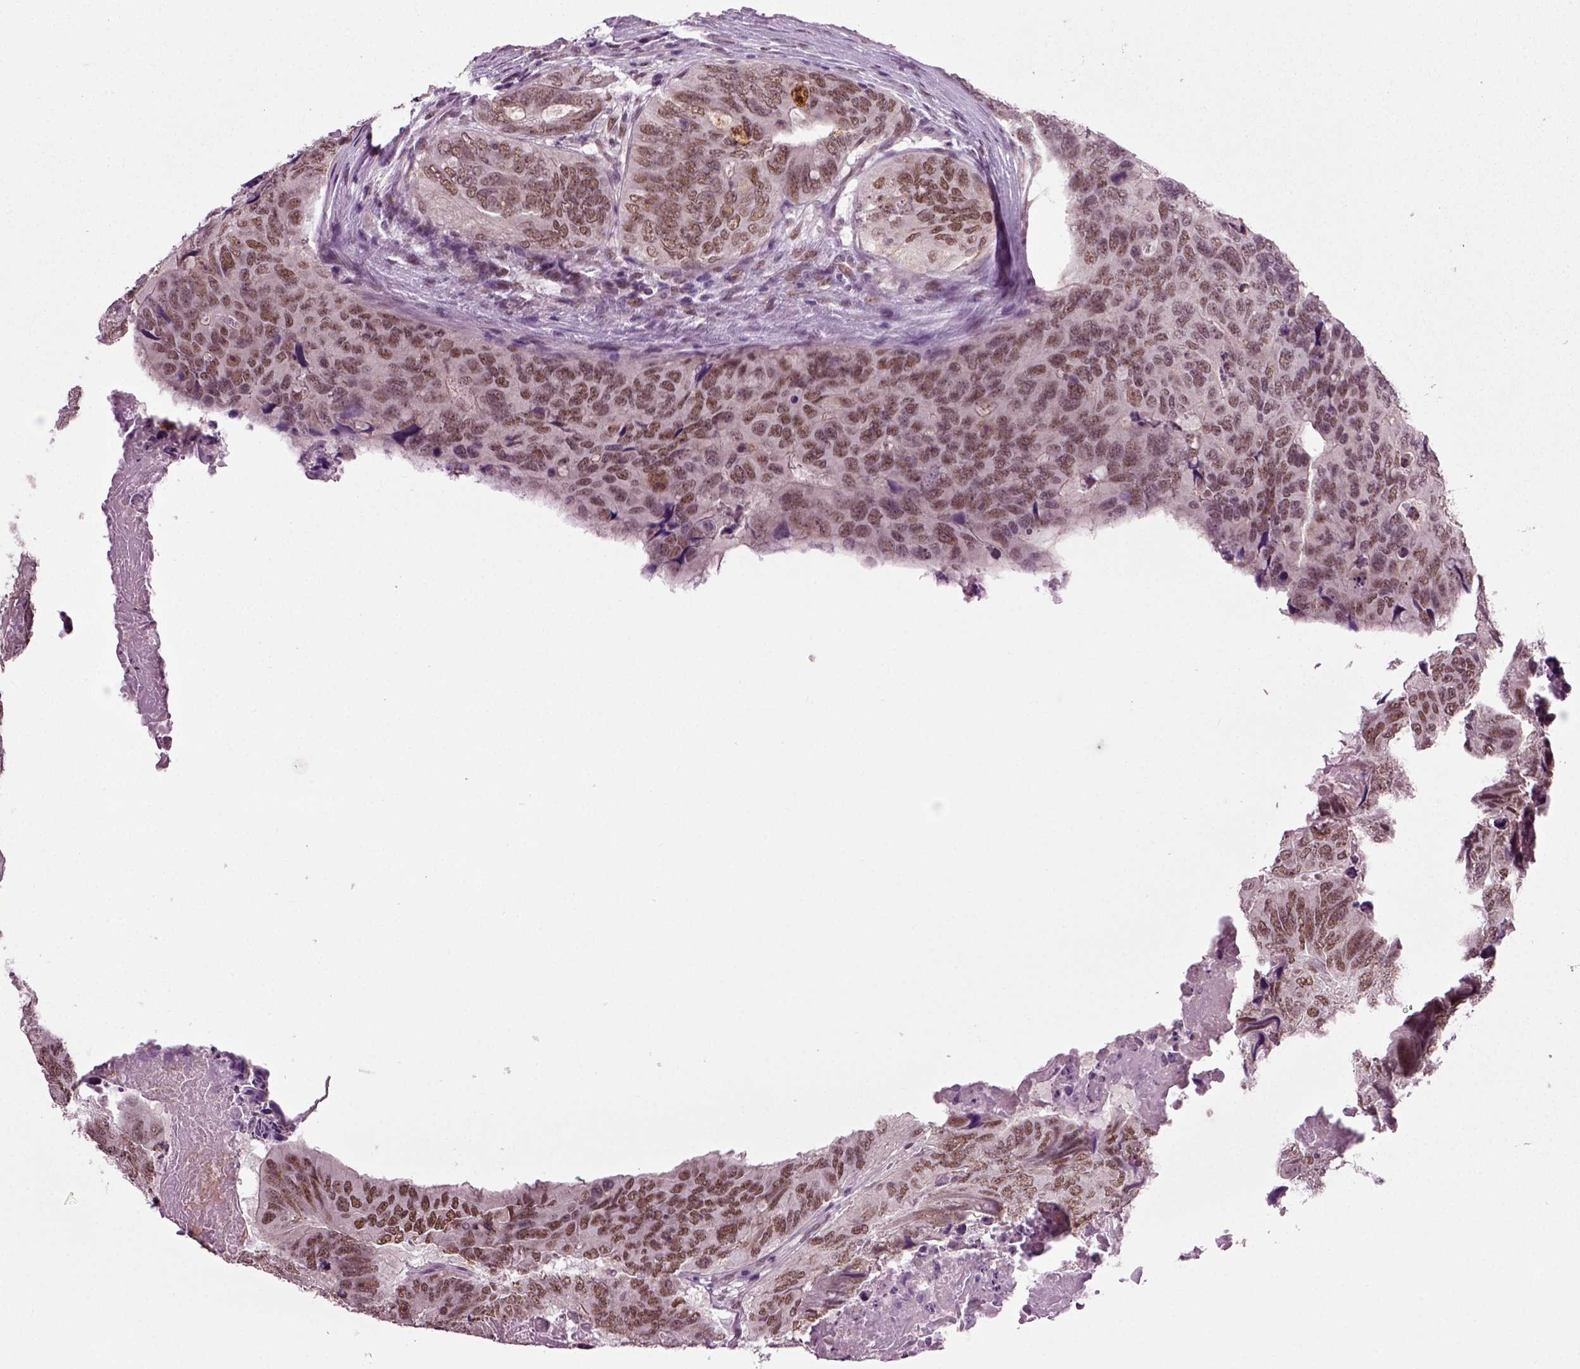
{"staining": {"intensity": "moderate", "quantity": ">75%", "location": "nuclear"}, "tissue": "colorectal cancer", "cell_type": "Tumor cells", "image_type": "cancer", "snomed": [{"axis": "morphology", "description": "Adenocarcinoma, NOS"}, {"axis": "topography", "description": "Colon"}], "caption": "Approximately >75% of tumor cells in colorectal cancer (adenocarcinoma) exhibit moderate nuclear protein staining as visualized by brown immunohistochemical staining.", "gene": "RCOR3", "patient": {"sex": "male", "age": 79}}